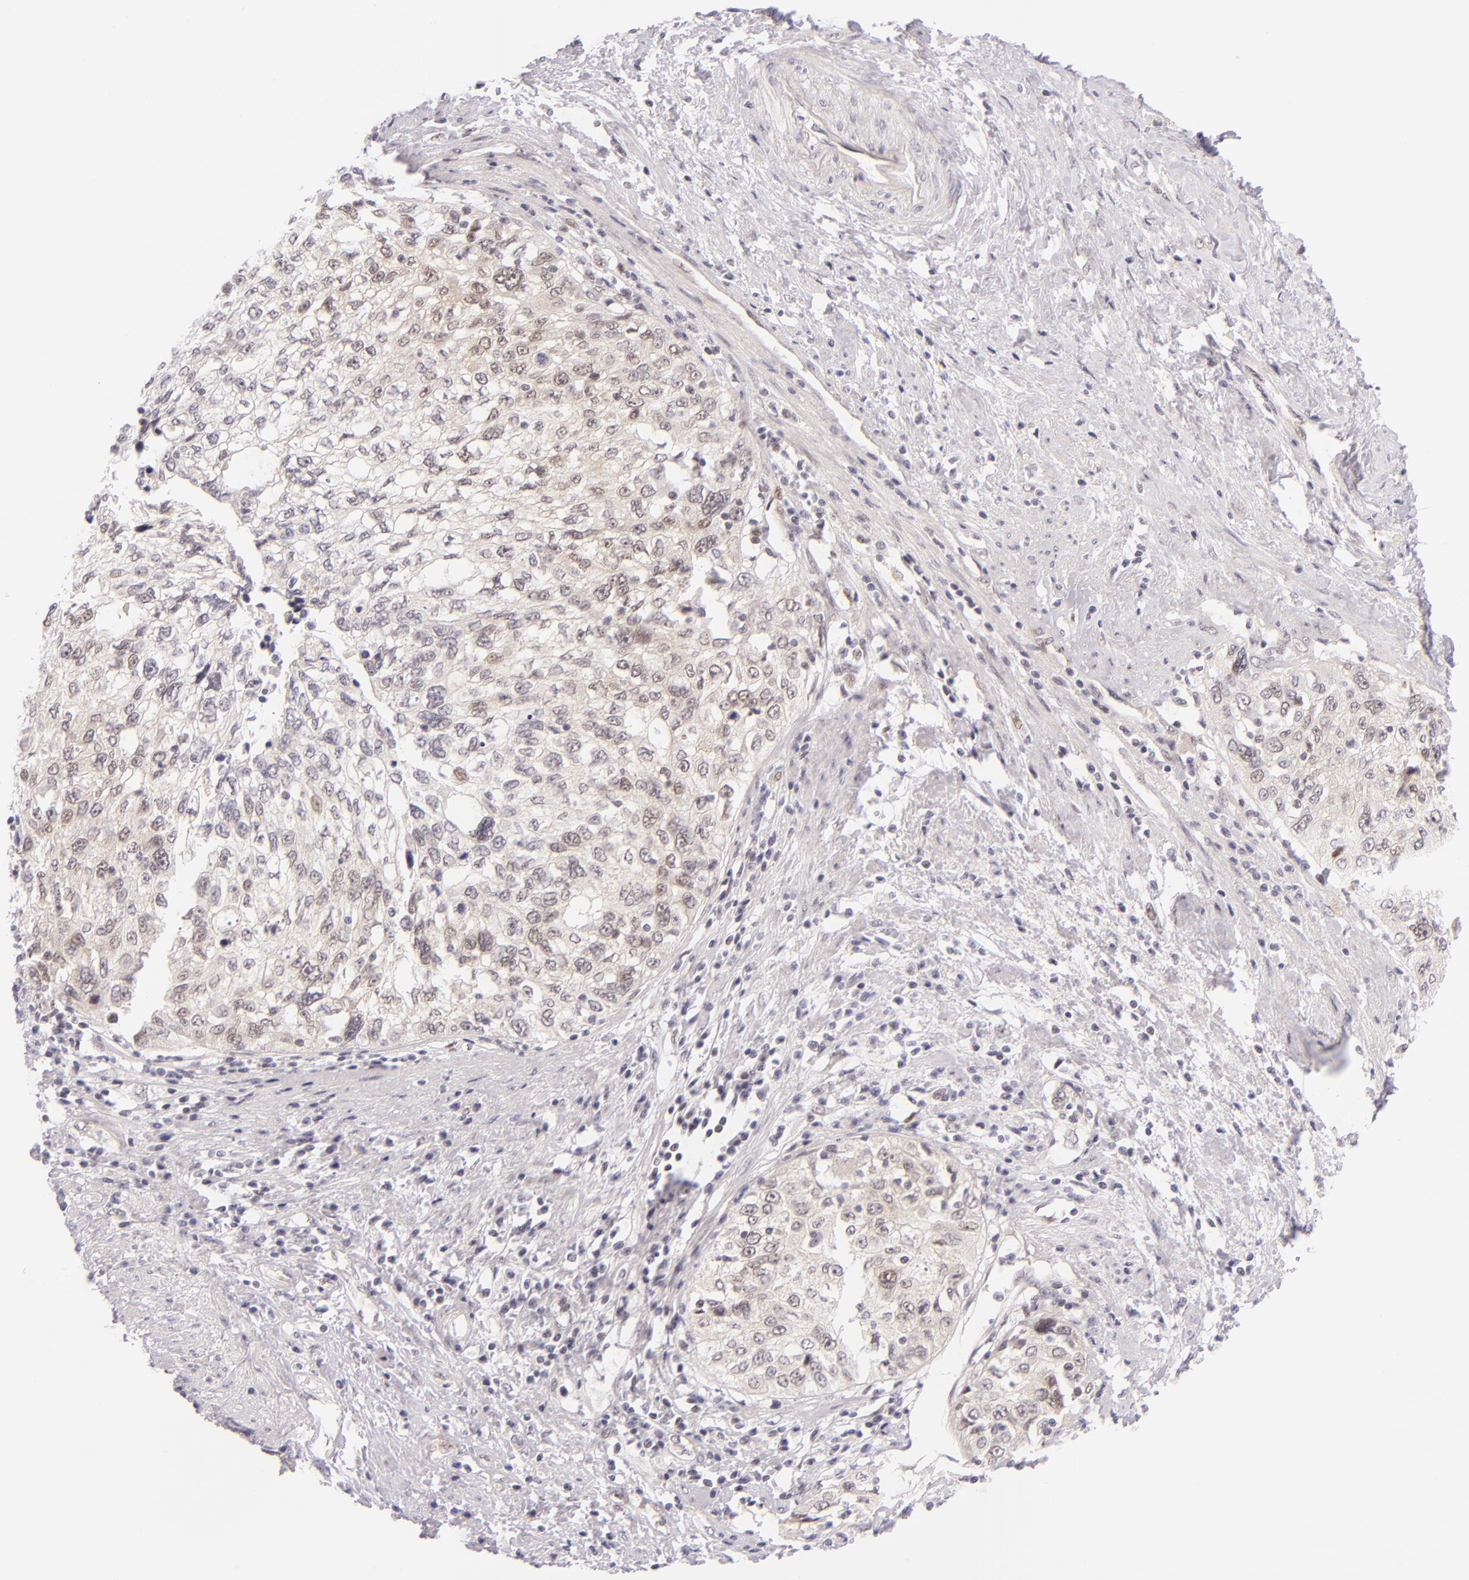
{"staining": {"intensity": "weak", "quantity": "<25%", "location": "cytoplasmic/membranous"}, "tissue": "cervical cancer", "cell_type": "Tumor cells", "image_type": "cancer", "snomed": [{"axis": "morphology", "description": "Squamous cell carcinoma, NOS"}, {"axis": "topography", "description": "Cervix"}], "caption": "Cervical squamous cell carcinoma stained for a protein using immunohistochemistry reveals no staining tumor cells.", "gene": "BCL3", "patient": {"sex": "female", "age": 57}}